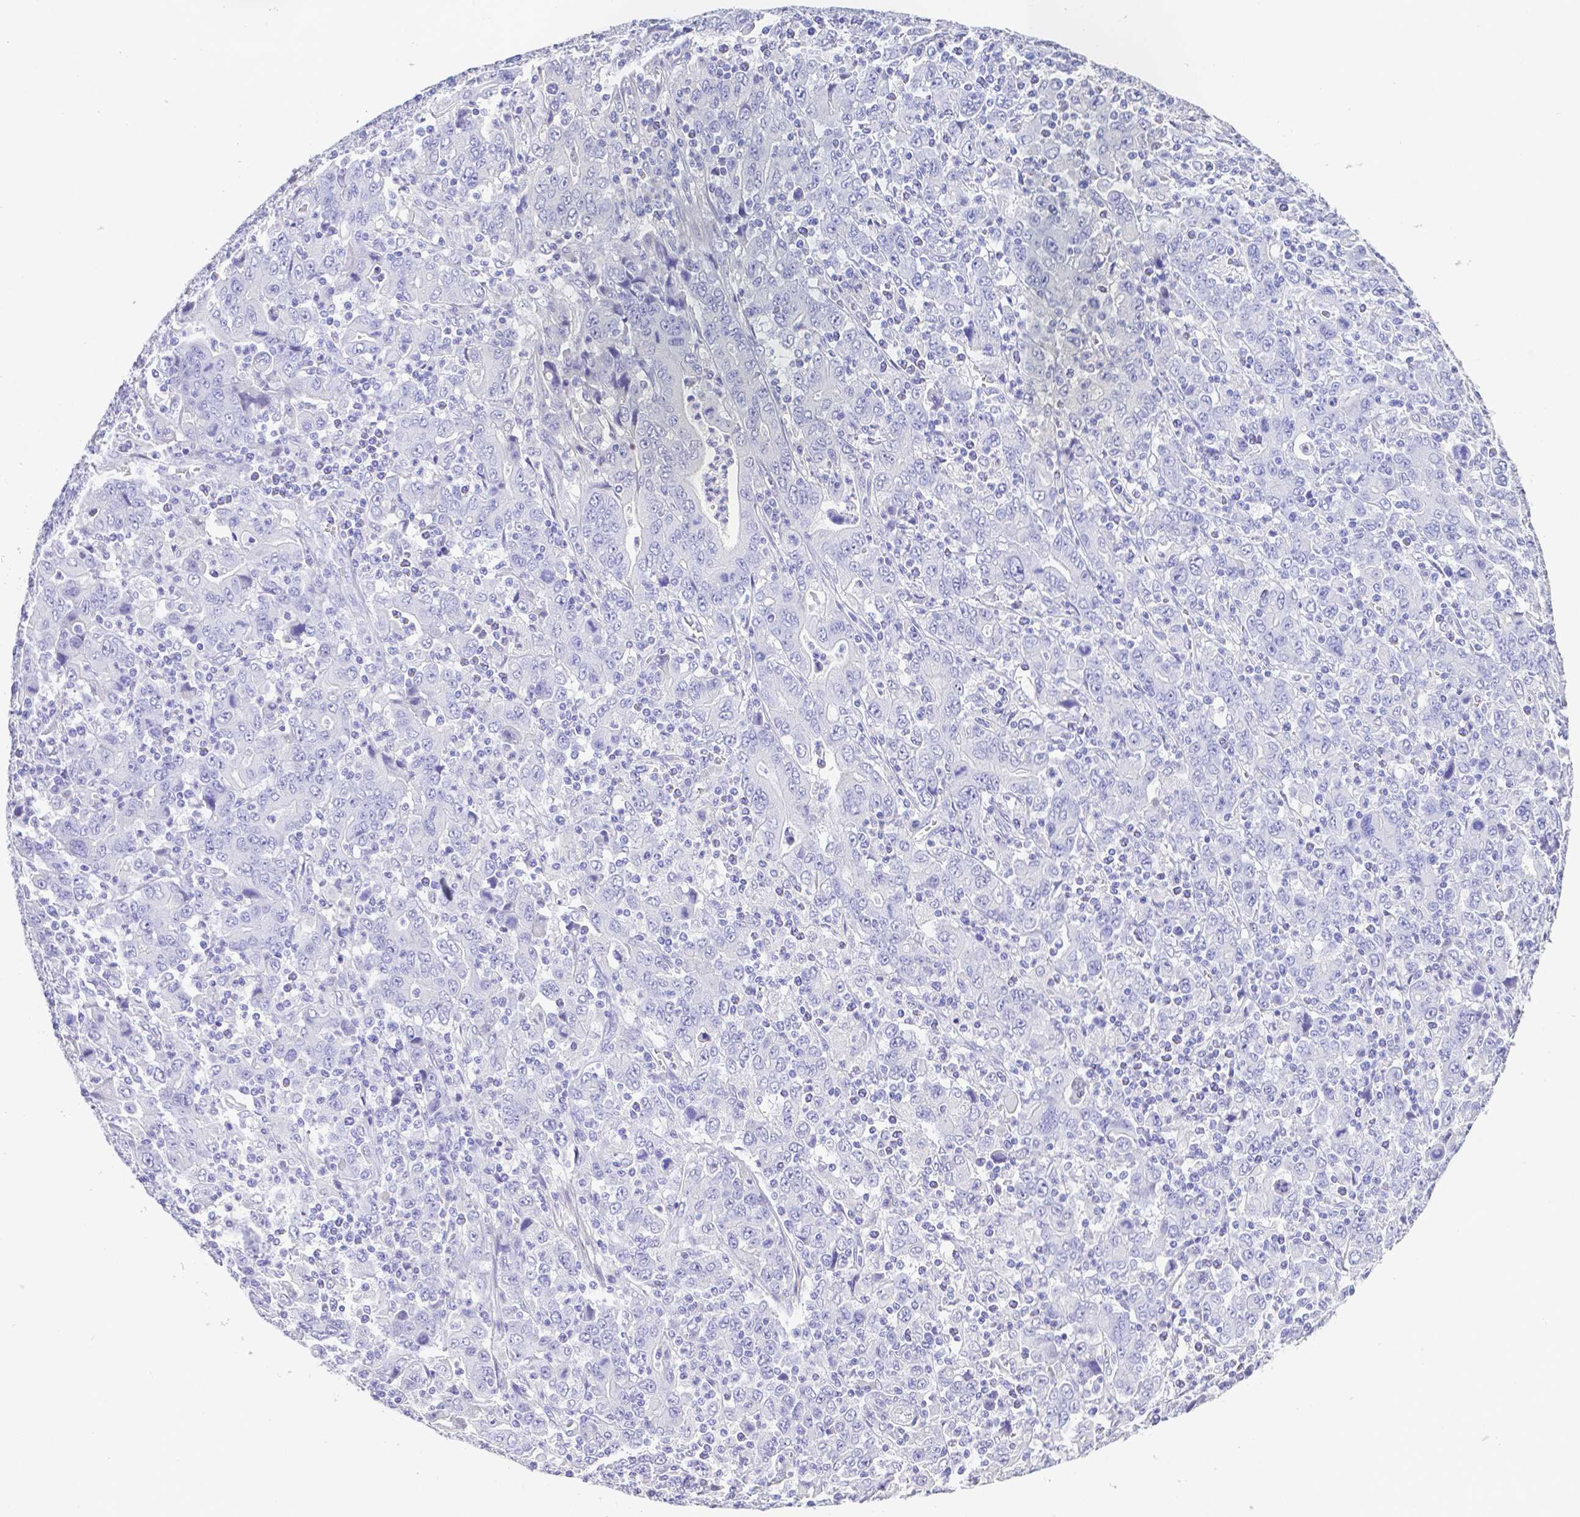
{"staining": {"intensity": "negative", "quantity": "none", "location": "none"}, "tissue": "stomach cancer", "cell_type": "Tumor cells", "image_type": "cancer", "snomed": [{"axis": "morphology", "description": "Adenocarcinoma, NOS"}, {"axis": "topography", "description": "Stomach, upper"}], "caption": "DAB (3,3'-diaminobenzidine) immunohistochemical staining of adenocarcinoma (stomach) displays no significant staining in tumor cells. Brightfield microscopy of IHC stained with DAB (3,3'-diaminobenzidine) (brown) and hematoxylin (blue), captured at high magnification.", "gene": "ZG16B", "patient": {"sex": "male", "age": 69}}